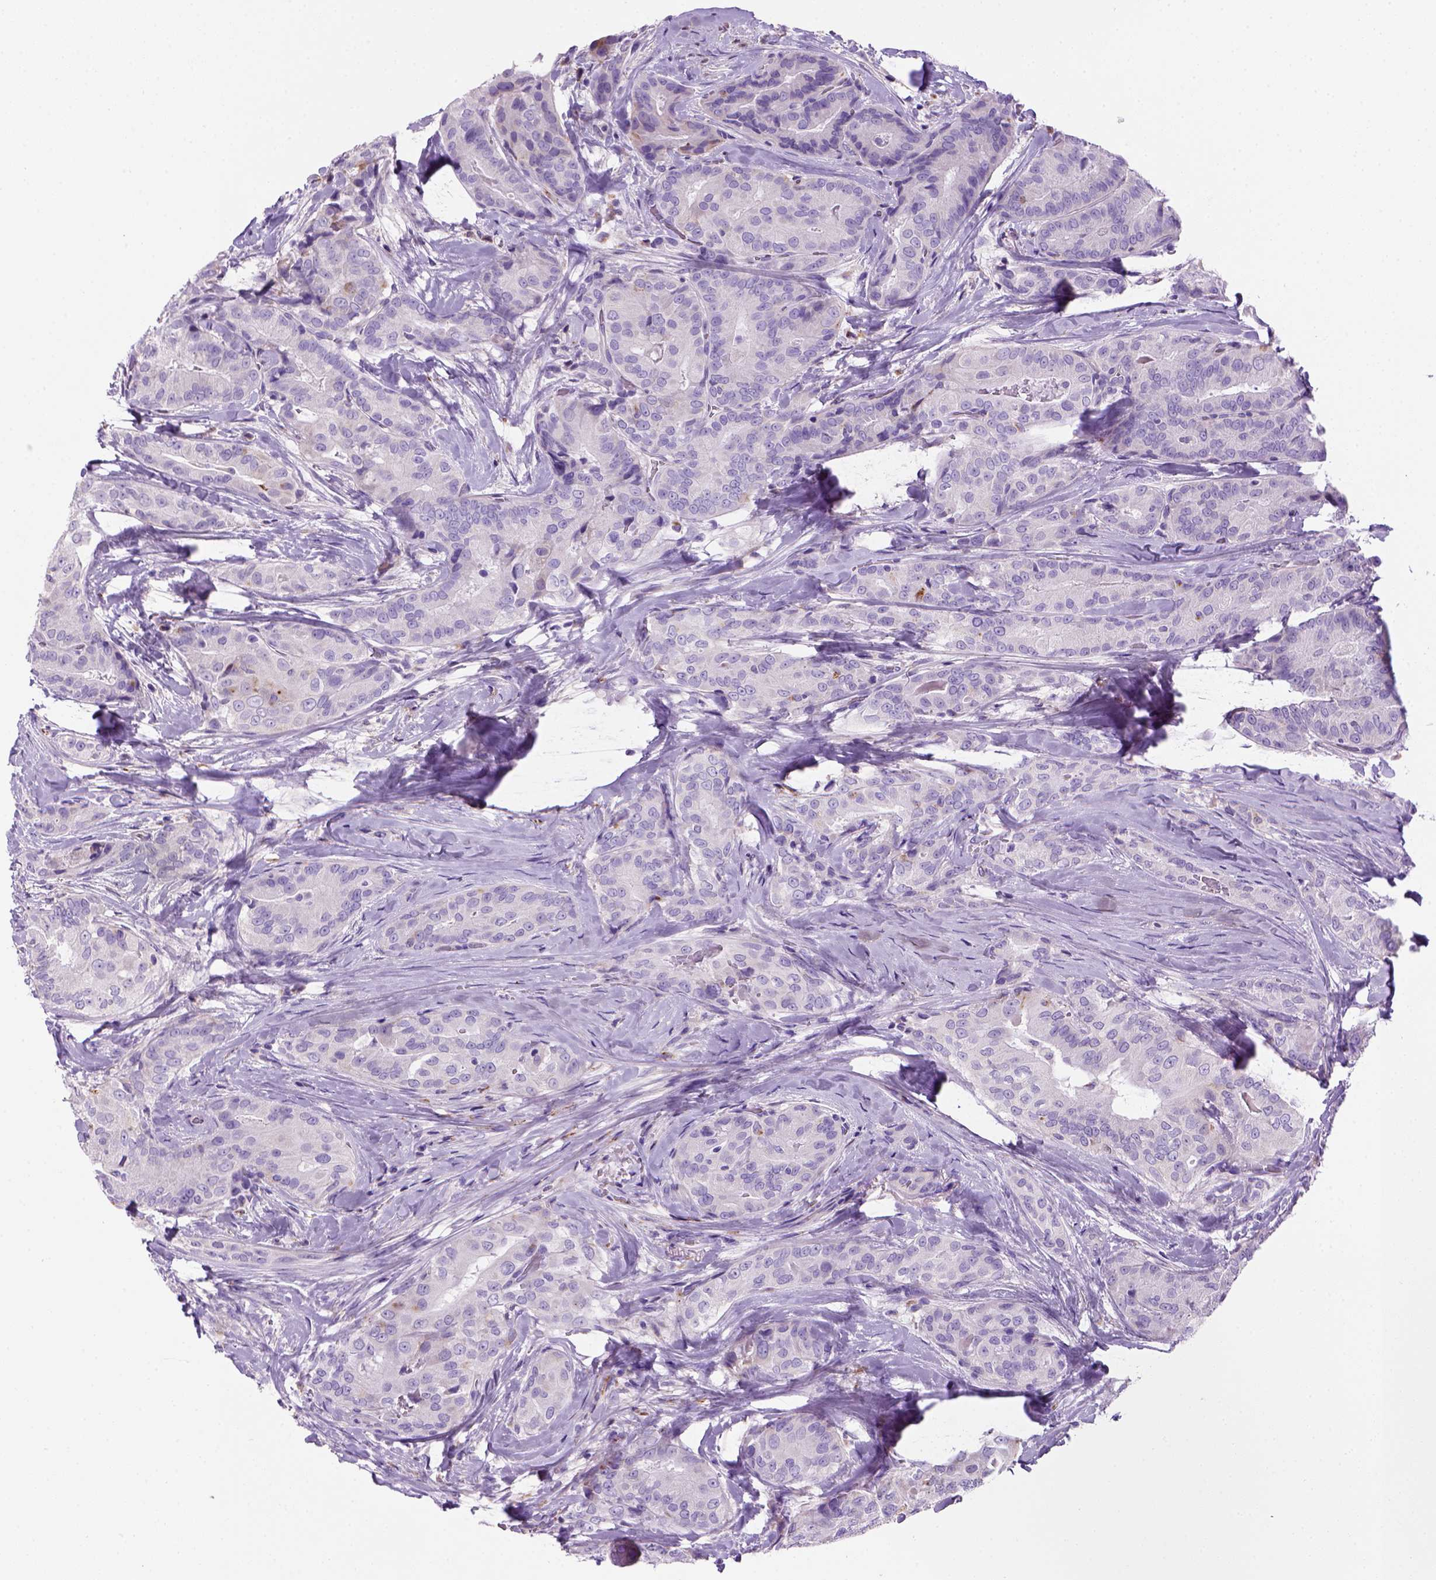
{"staining": {"intensity": "negative", "quantity": "none", "location": "none"}, "tissue": "thyroid cancer", "cell_type": "Tumor cells", "image_type": "cancer", "snomed": [{"axis": "morphology", "description": "Papillary adenocarcinoma, NOS"}, {"axis": "topography", "description": "Thyroid gland"}], "caption": "Tumor cells are negative for brown protein staining in papillary adenocarcinoma (thyroid). Brightfield microscopy of immunohistochemistry (IHC) stained with DAB (3,3'-diaminobenzidine) (brown) and hematoxylin (blue), captured at high magnification.", "gene": "ARHGEF33", "patient": {"sex": "male", "age": 61}}